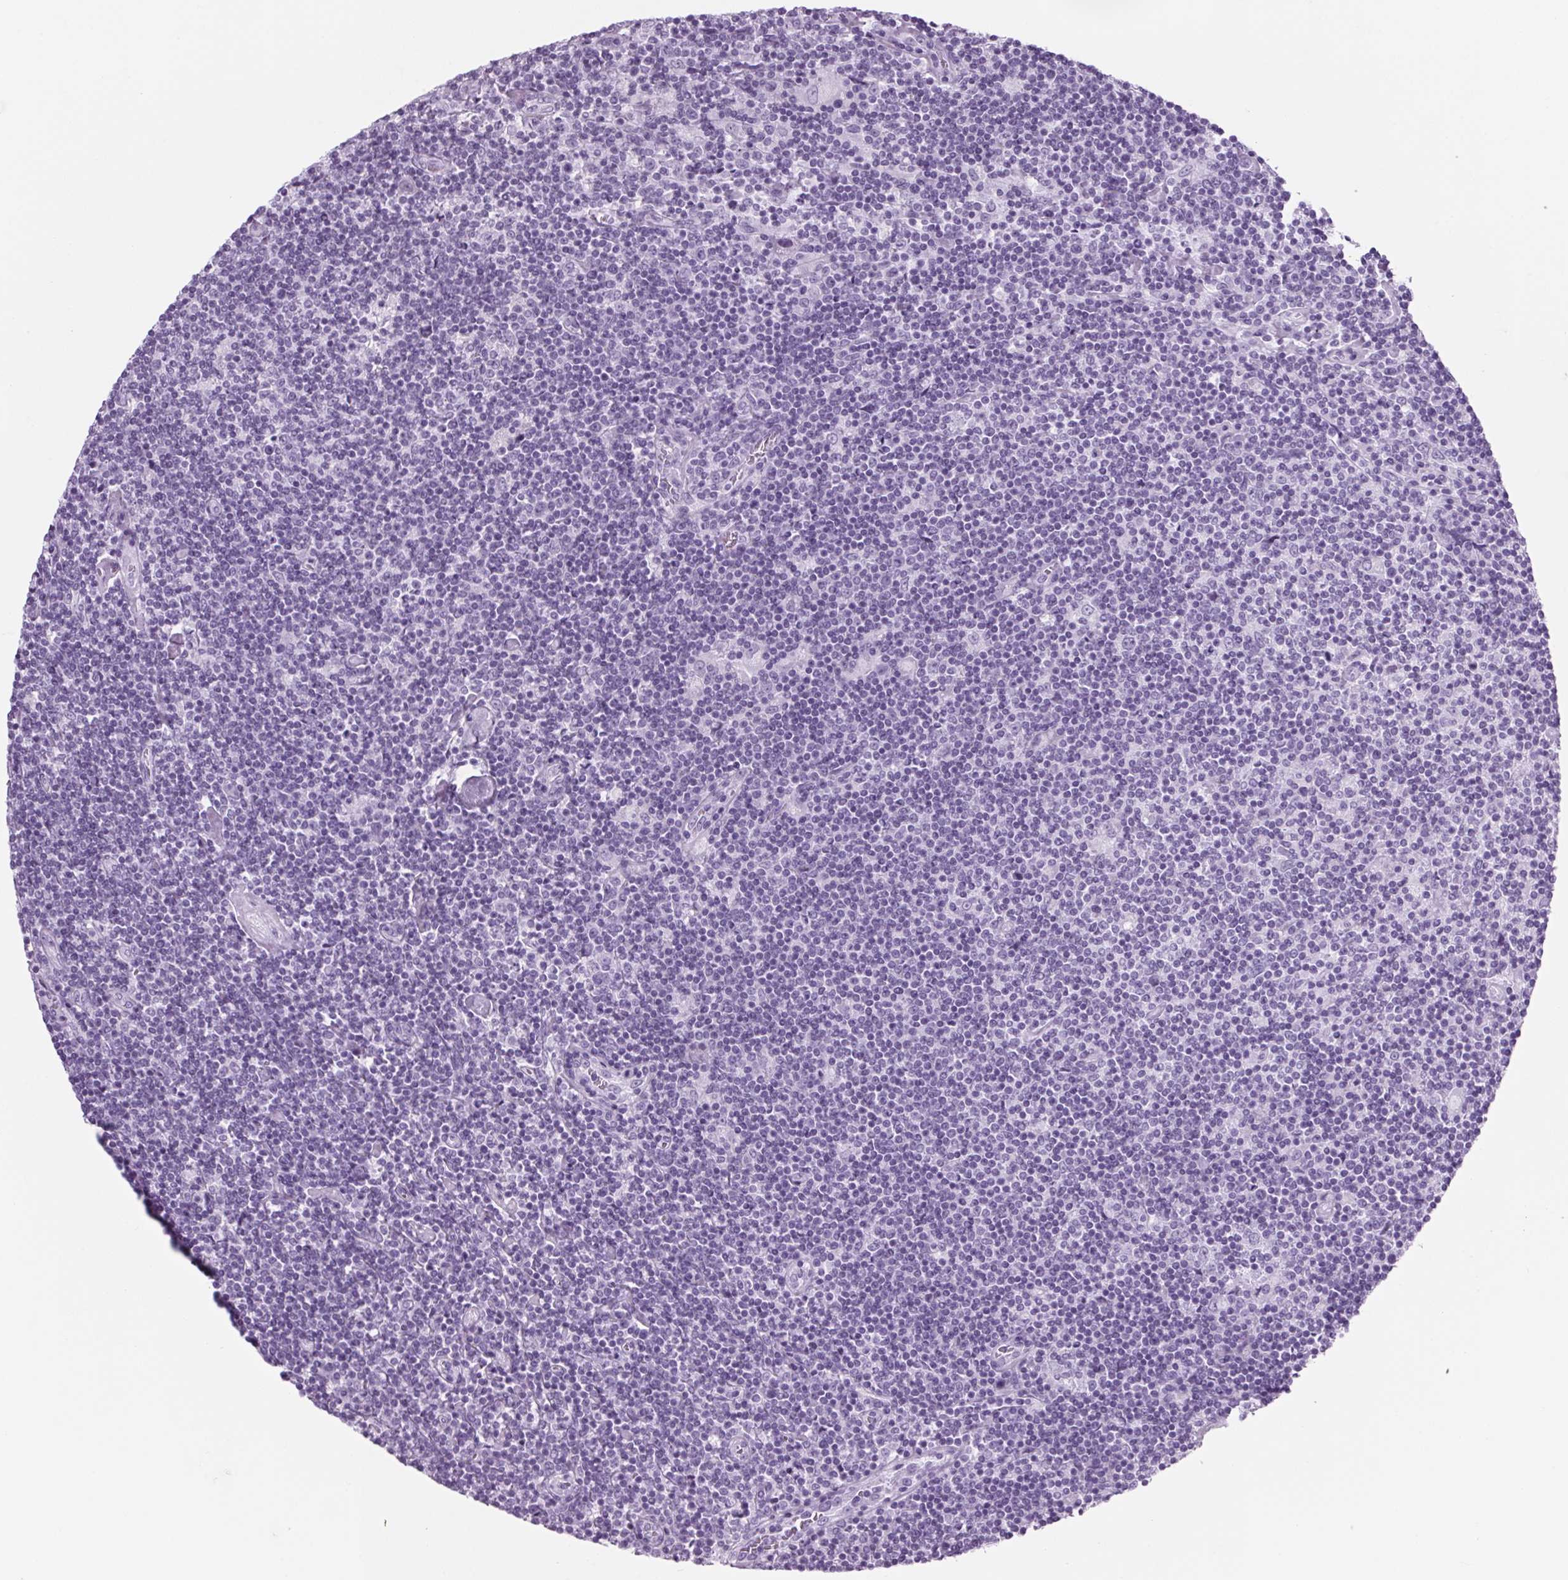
{"staining": {"intensity": "negative", "quantity": "none", "location": "none"}, "tissue": "lymphoma", "cell_type": "Tumor cells", "image_type": "cancer", "snomed": [{"axis": "morphology", "description": "Hodgkin's disease, NOS"}, {"axis": "topography", "description": "Lymph node"}], "caption": "Tumor cells show no significant expression in Hodgkin's disease. (DAB (3,3'-diaminobenzidine) IHC visualized using brightfield microscopy, high magnification).", "gene": "PPP1R1A", "patient": {"sex": "male", "age": 40}}